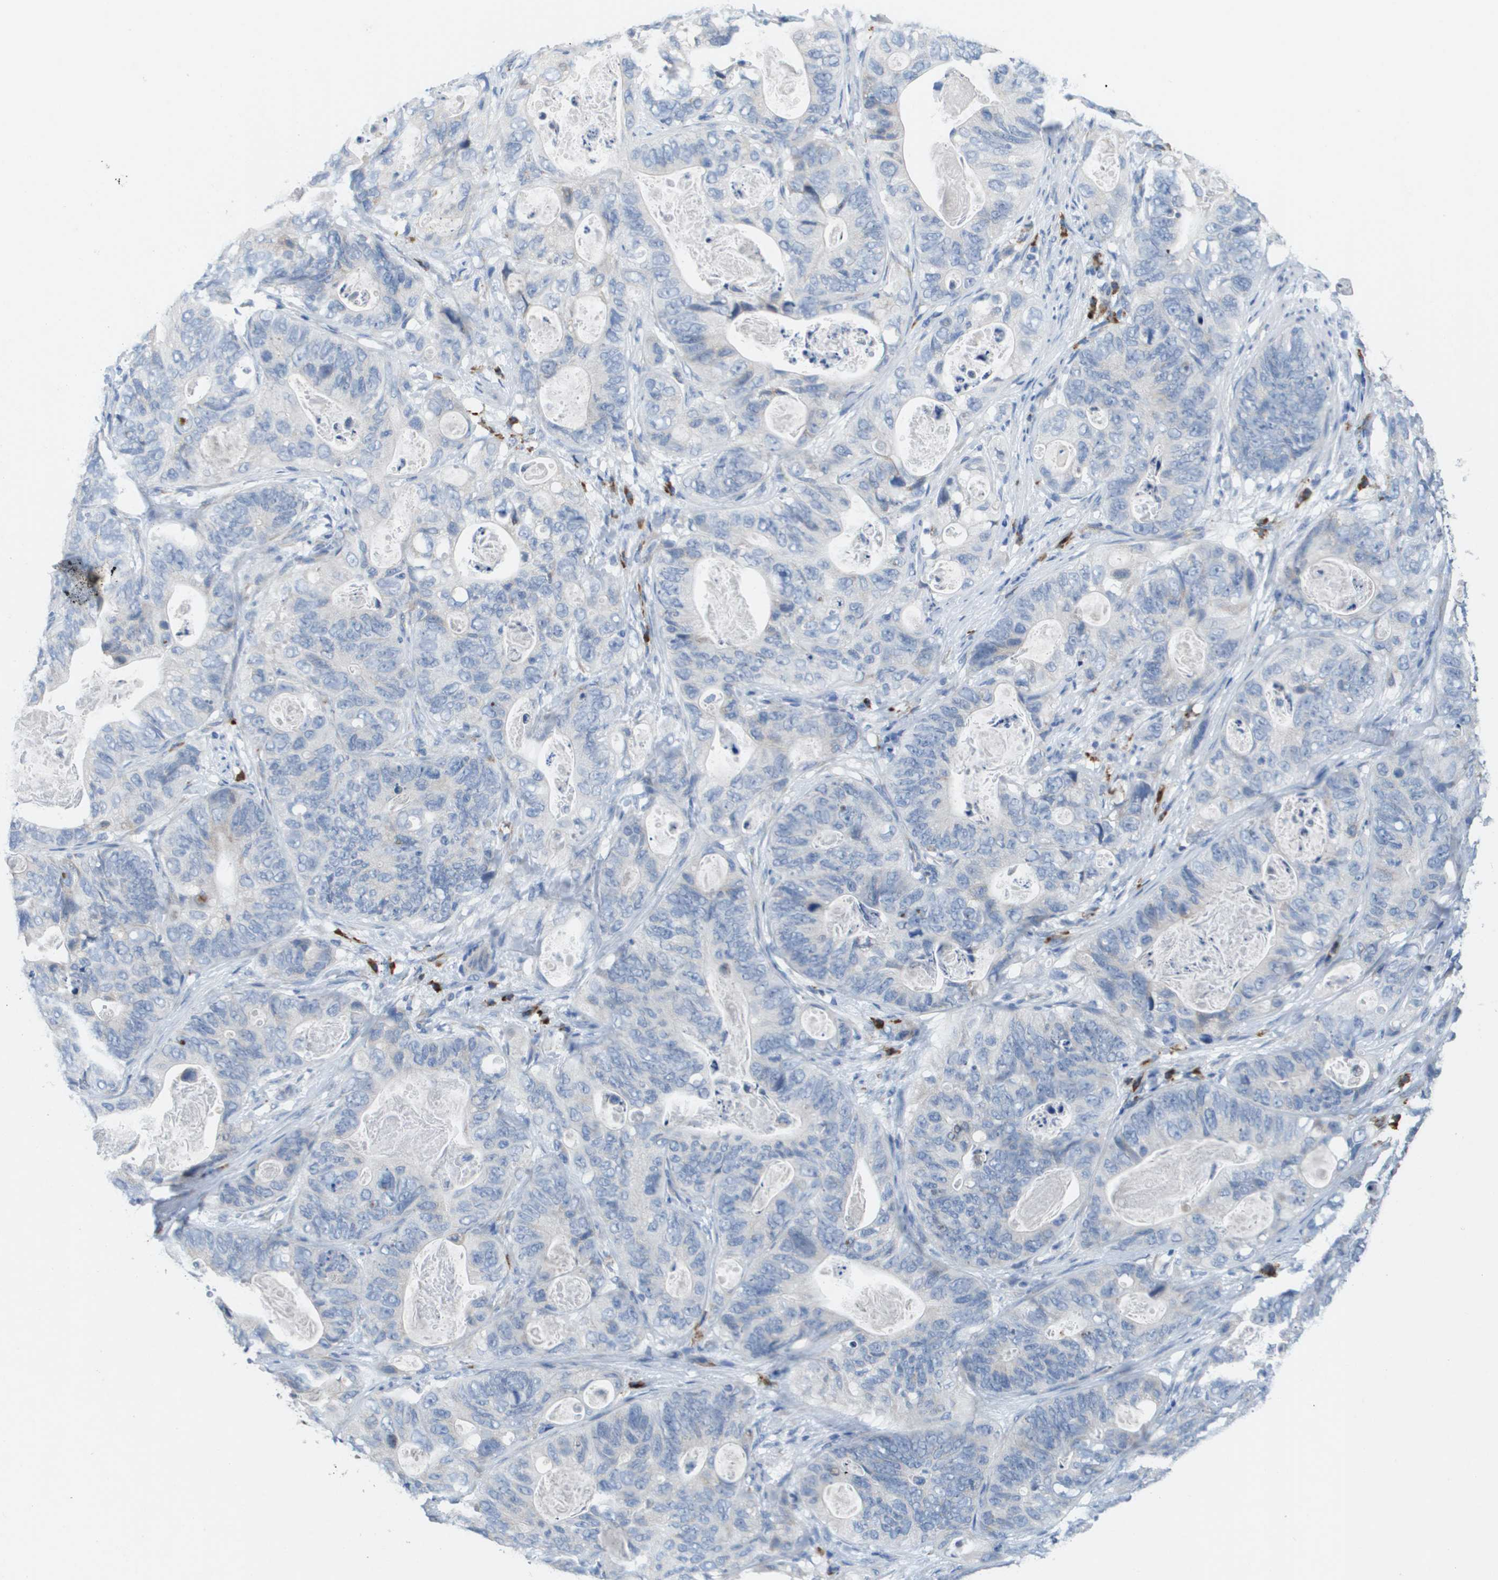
{"staining": {"intensity": "negative", "quantity": "none", "location": "none"}, "tissue": "stomach cancer", "cell_type": "Tumor cells", "image_type": "cancer", "snomed": [{"axis": "morphology", "description": "Adenocarcinoma, NOS"}, {"axis": "topography", "description": "Stomach"}], "caption": "There is no significant staining in tumor cells of adenocarcinoma (stomach).", "gene": "CD3G", "patient": {"sex": "female", "age": 89}}